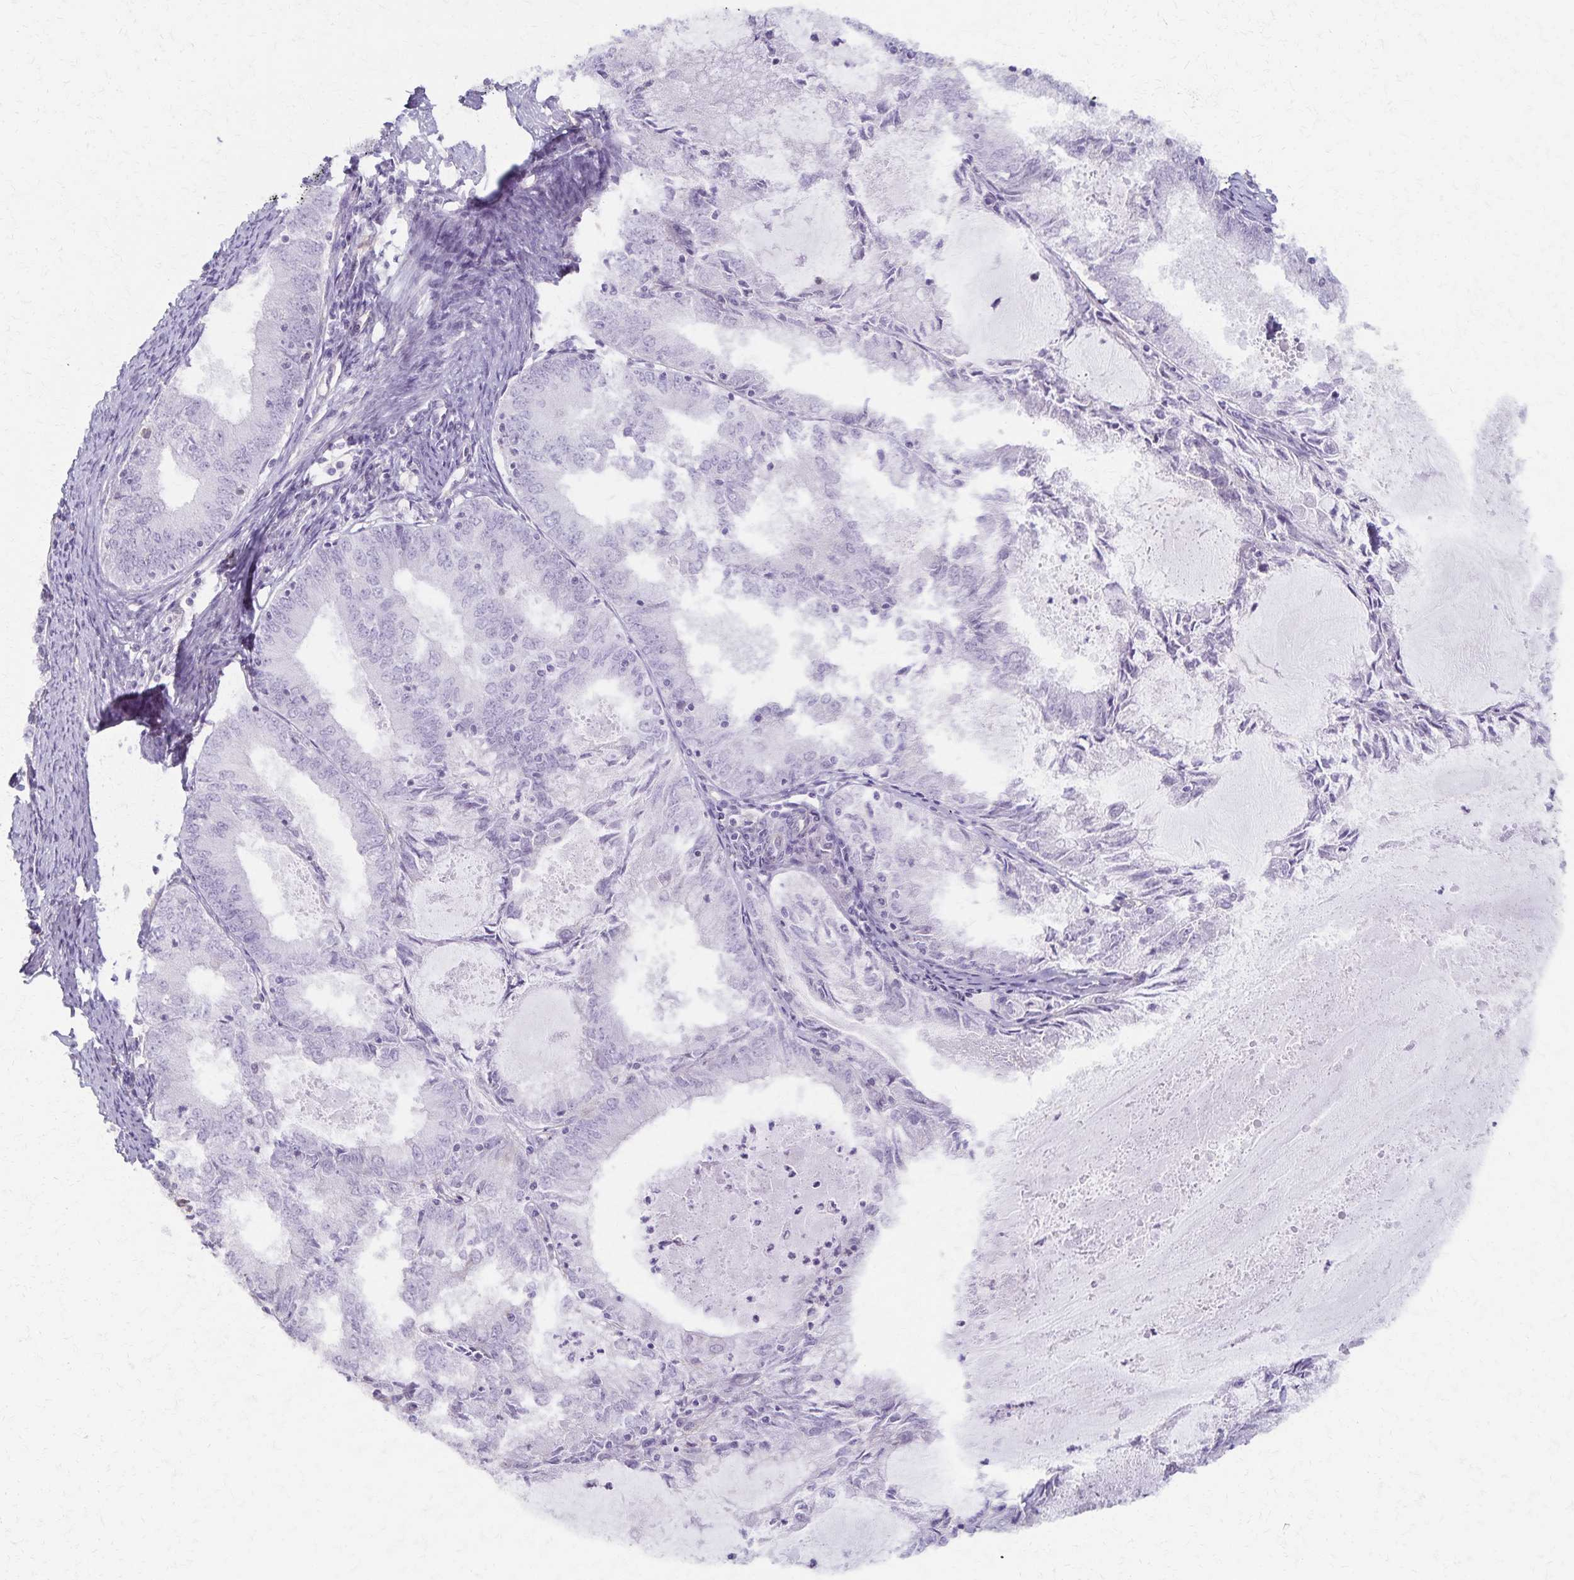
{"staining": {"intensity": "negative", "quantity": "none", "location": "none"}, "tissue": "endometrial cancer", "cell_type": "Tumor cells", "image_type": "cancer", "snomed": [{"axis": "morphology", "description": "Adenocarcinoma, NOS"}, {"axis": "topography", "description": "Endometrium"}], "caption": "Immunohistochemistry histopathology image of human endometrial adenocarcinoma stained for a protein (brown), which displays no positivity in tumor cells. Brightfield microscopy of IHC stained with DAB (3,3'-diaminobenzidine) (brown) and hematoxylin (blue), captured at high magnification.", "gene": "KISS1", "patient": {"sex": "female", "age": 57}}